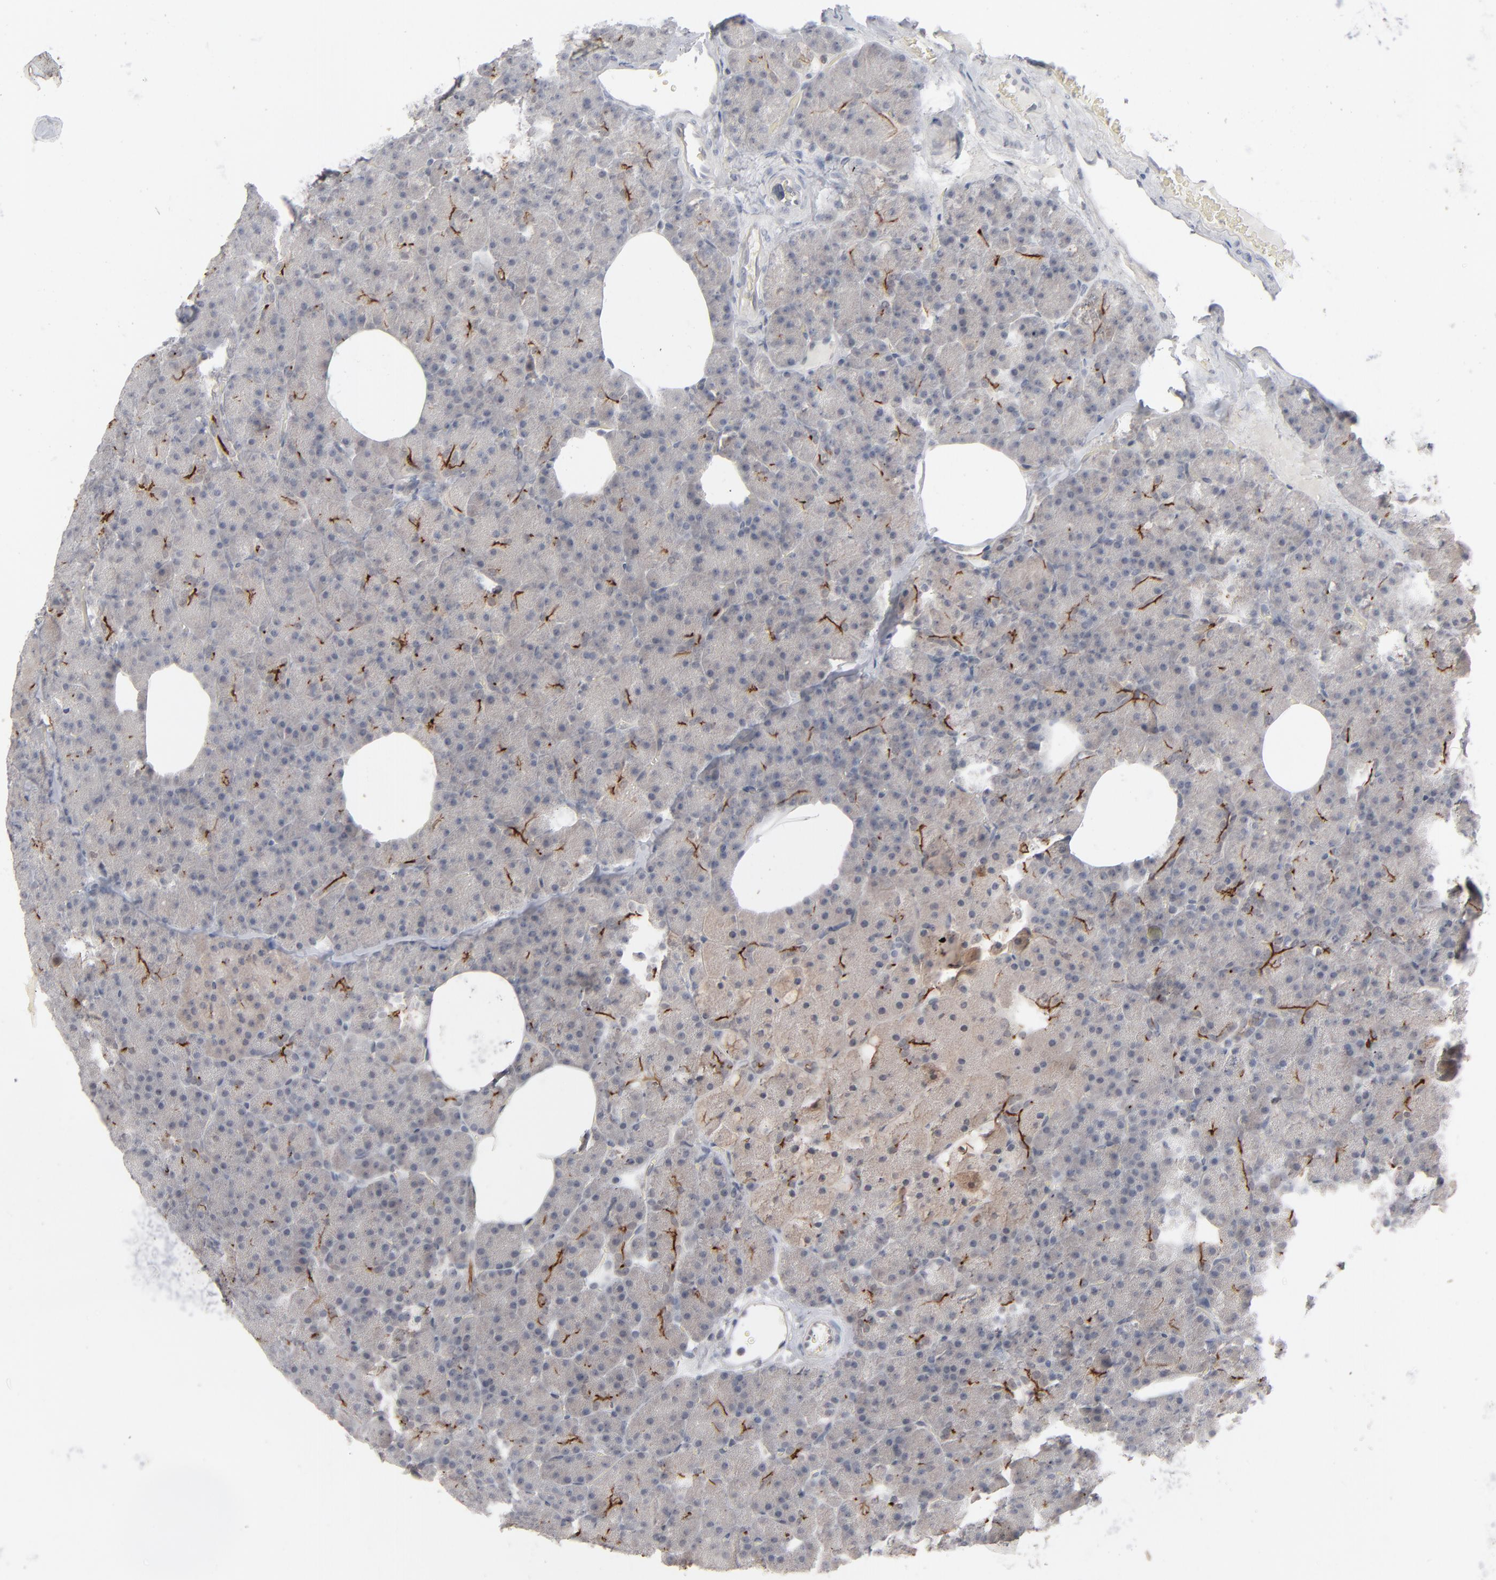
{"staining": {"intensity": "negative", "quantity": "none", "location": "none"}, "tissue": "pancreas", "cell_type": "Exocrine glandular cells", "image_type": "normal", "snomed": [{"axis": "morphology", "description": "Normal tissue, NOS"}, {"axis": "topography", "description": "Pancreas"}], "caption": "Immunohistochemistry of unremarkable human pancreas shows no expression in exocrine glandular cells.", "gene": "POF1B", "patient": {"sex": "female", "age": 35}}